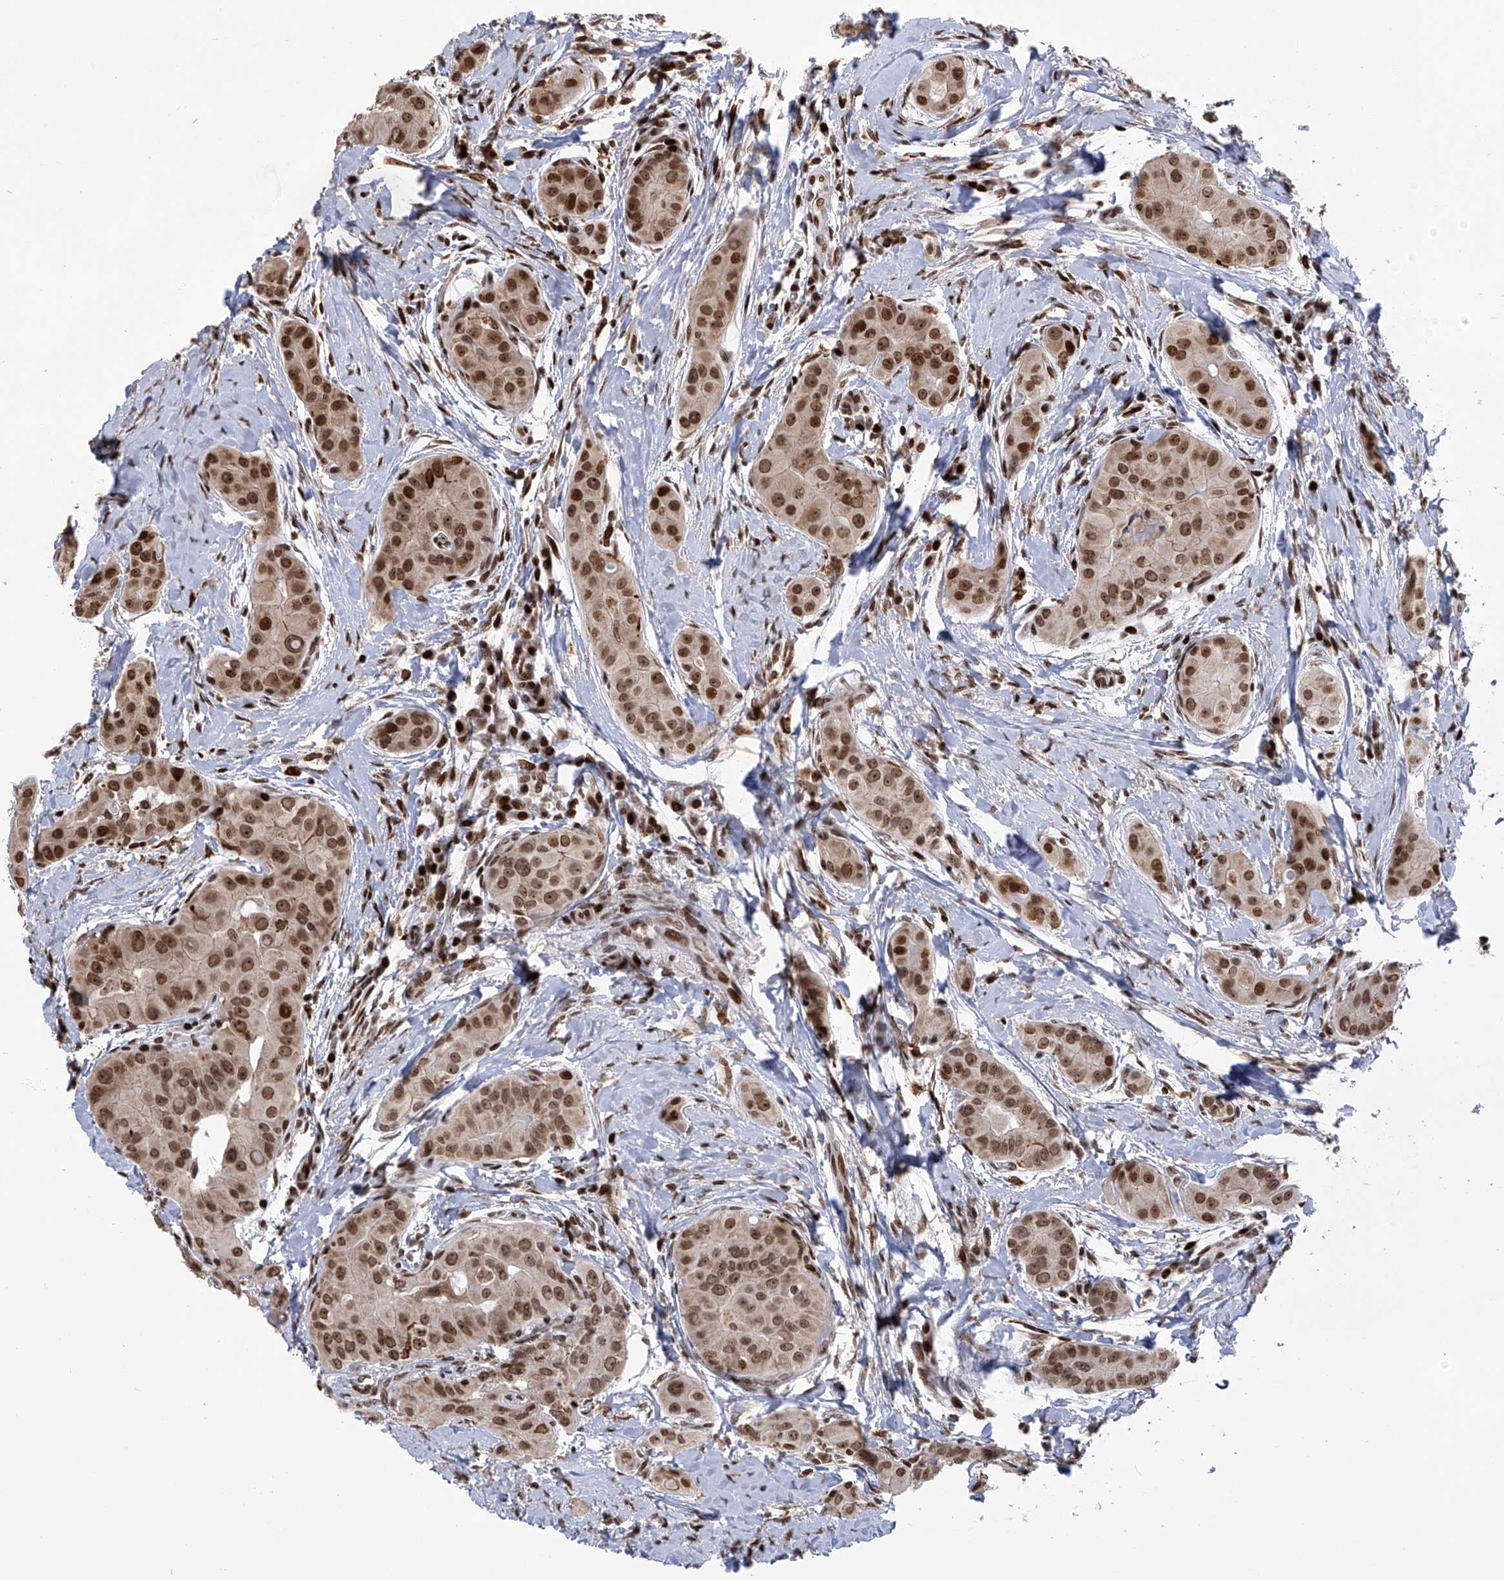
{"staining": {"intensity": "moderate", "quantity": ">75%", "location": "nuclear"}, "tissue": "thyroid cancer", "cell_type": "Tumor cells", "image_type": "cancer", "snomed": [{"axis": "morphology", "description": "Papillary adenocarcinoma, NOS"}, {"axis": "topography", "description": "Thyroid gland"}], "caption": "Brown immunohistochemical staining in thyroid papillary adenocarcinoma demonstrates moderate nuclear expression in about >75% of tumor cells.", "gene": "PAK1IP1", "patient": {"sex": "male", "age": 33}}